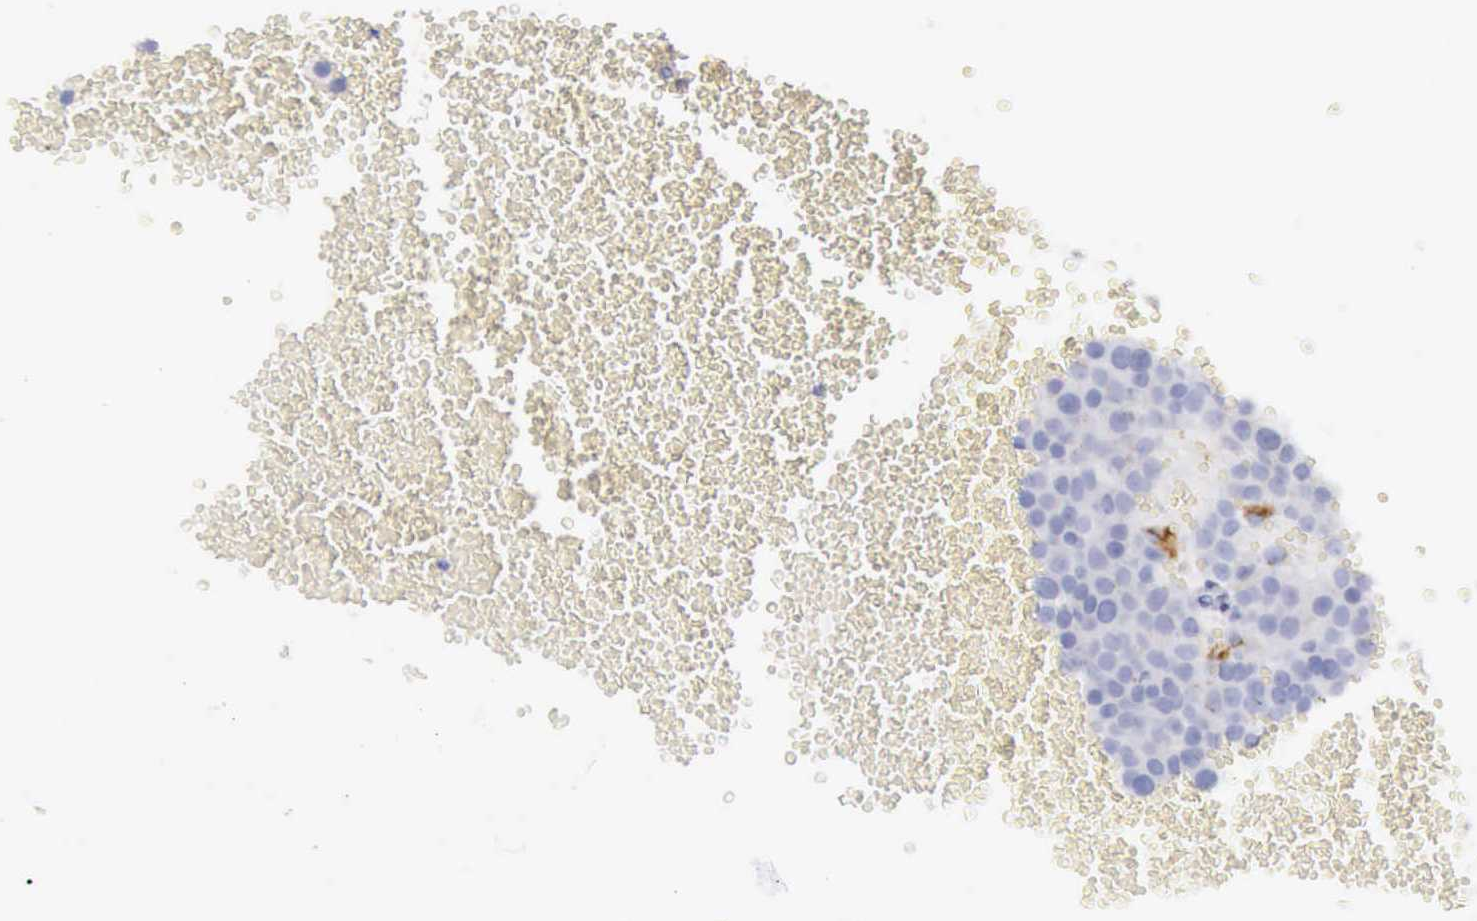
{"staining": {"intensity": "negative", "quantity": "none", "location": "none"}, "tissue": "testis cancer", "cell_type": "Tumor cells", "image_type": "cancer", "snomed": [{"axis": "morphology", "description": "Seminoma, NOS"}, {"axis": "topography", "description": "Testis"}], "caption": "Immunohistochemistry (IHC) image of human seminoma (testis) stained for a protein (brown), which displays no expression in tumor cells.", "gene": "CTSS", "patient": {"sex": "male", "age": 71}}